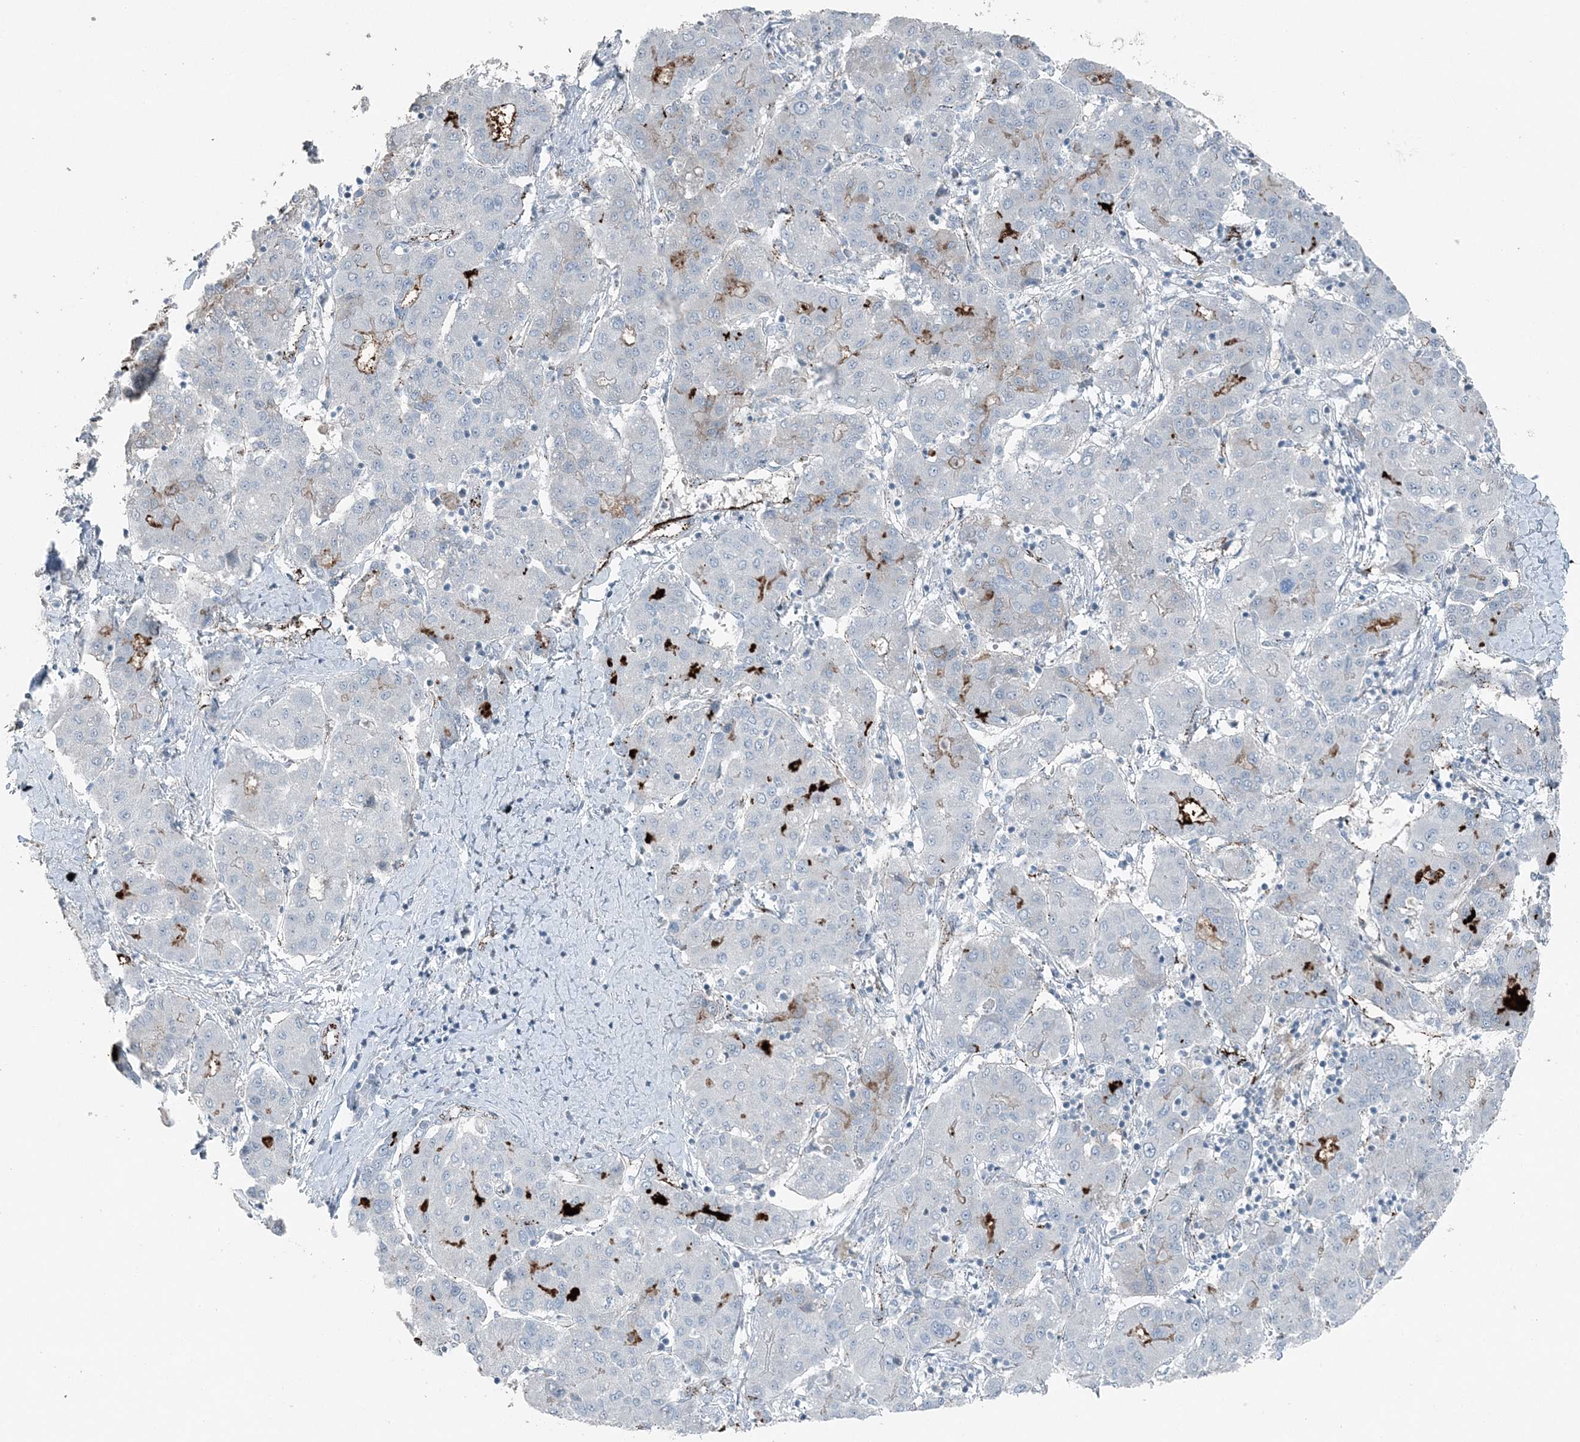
{"staining": {"intensity": "negative", "quantity": "none", "location": "none"}, "tissue": "liver cancer", "cell_type": "Tumor cells", "image_type": "cancer", "snomed": [{"axis": "morphology", "description": "Carcinoma, Hepatocellular, NOS"}, {"axis": "topography", "description": "Liver"}], "caption": "The IHC photomicrograph has no significant positivity in tumor cells of hepatocellular carcinoma (liver) tissue.", "gene": "ELOVL7", "patient": {"sex": "male", "age": 65}}